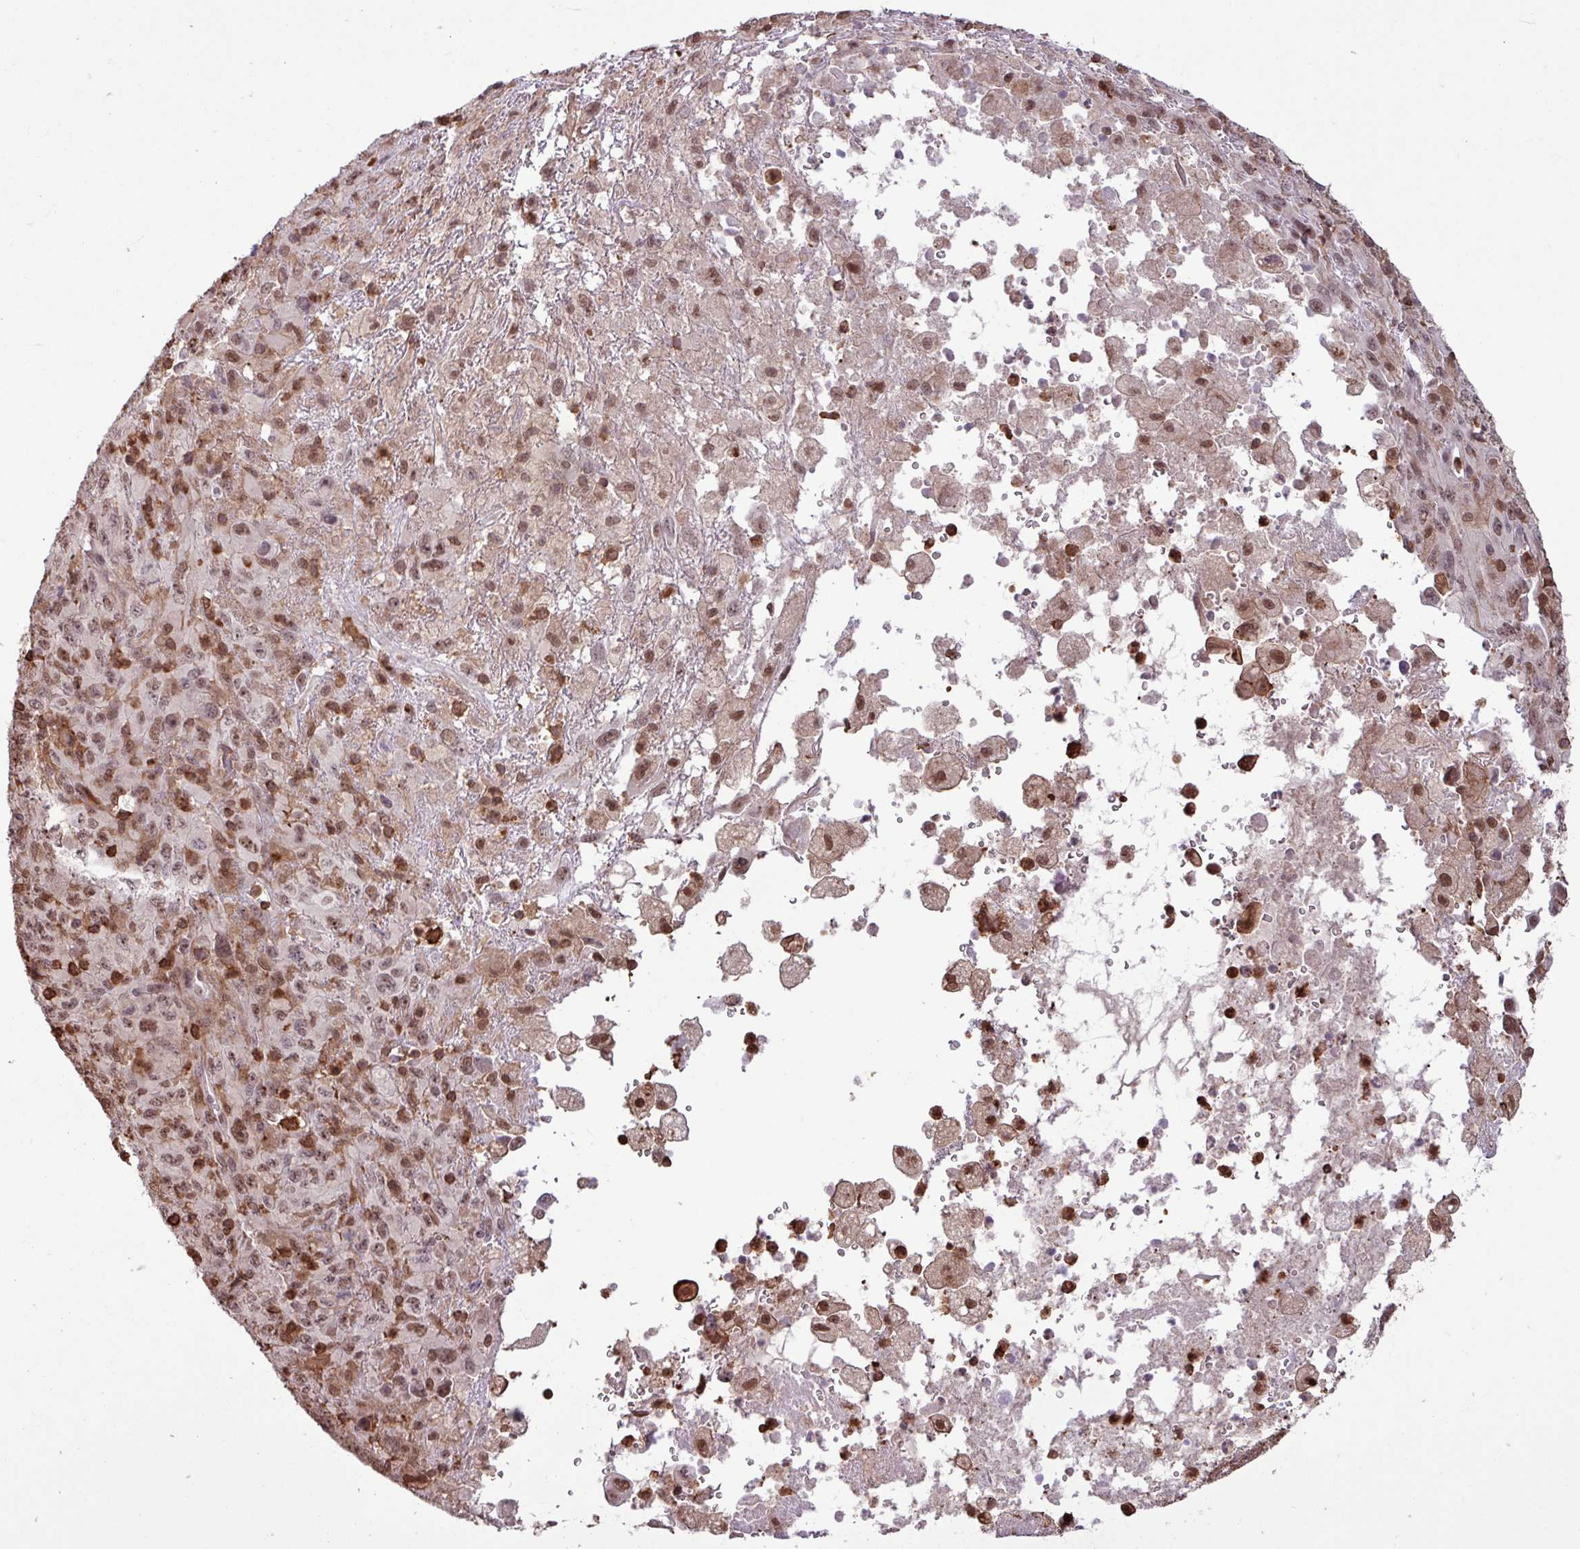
{"staining": {"intensity": "moderate", "quantity": ">75%", "location": "nuclear"}, "tissue": "melanoma", "cell_type": "Tumor cells", "image_type": "cancer", "snomed": [{"axis": "morphology", "description": "Malignant melanoma, Metastatic site"}, {"axis": "topography", "description": "Skin"}], "caption": "Moderate nuclear positivity is present in about >75% of tumor cells in malignant melanoma (metastatic site).", "gene": "GON7", "patient": {"sex": "female", "age": 56}}